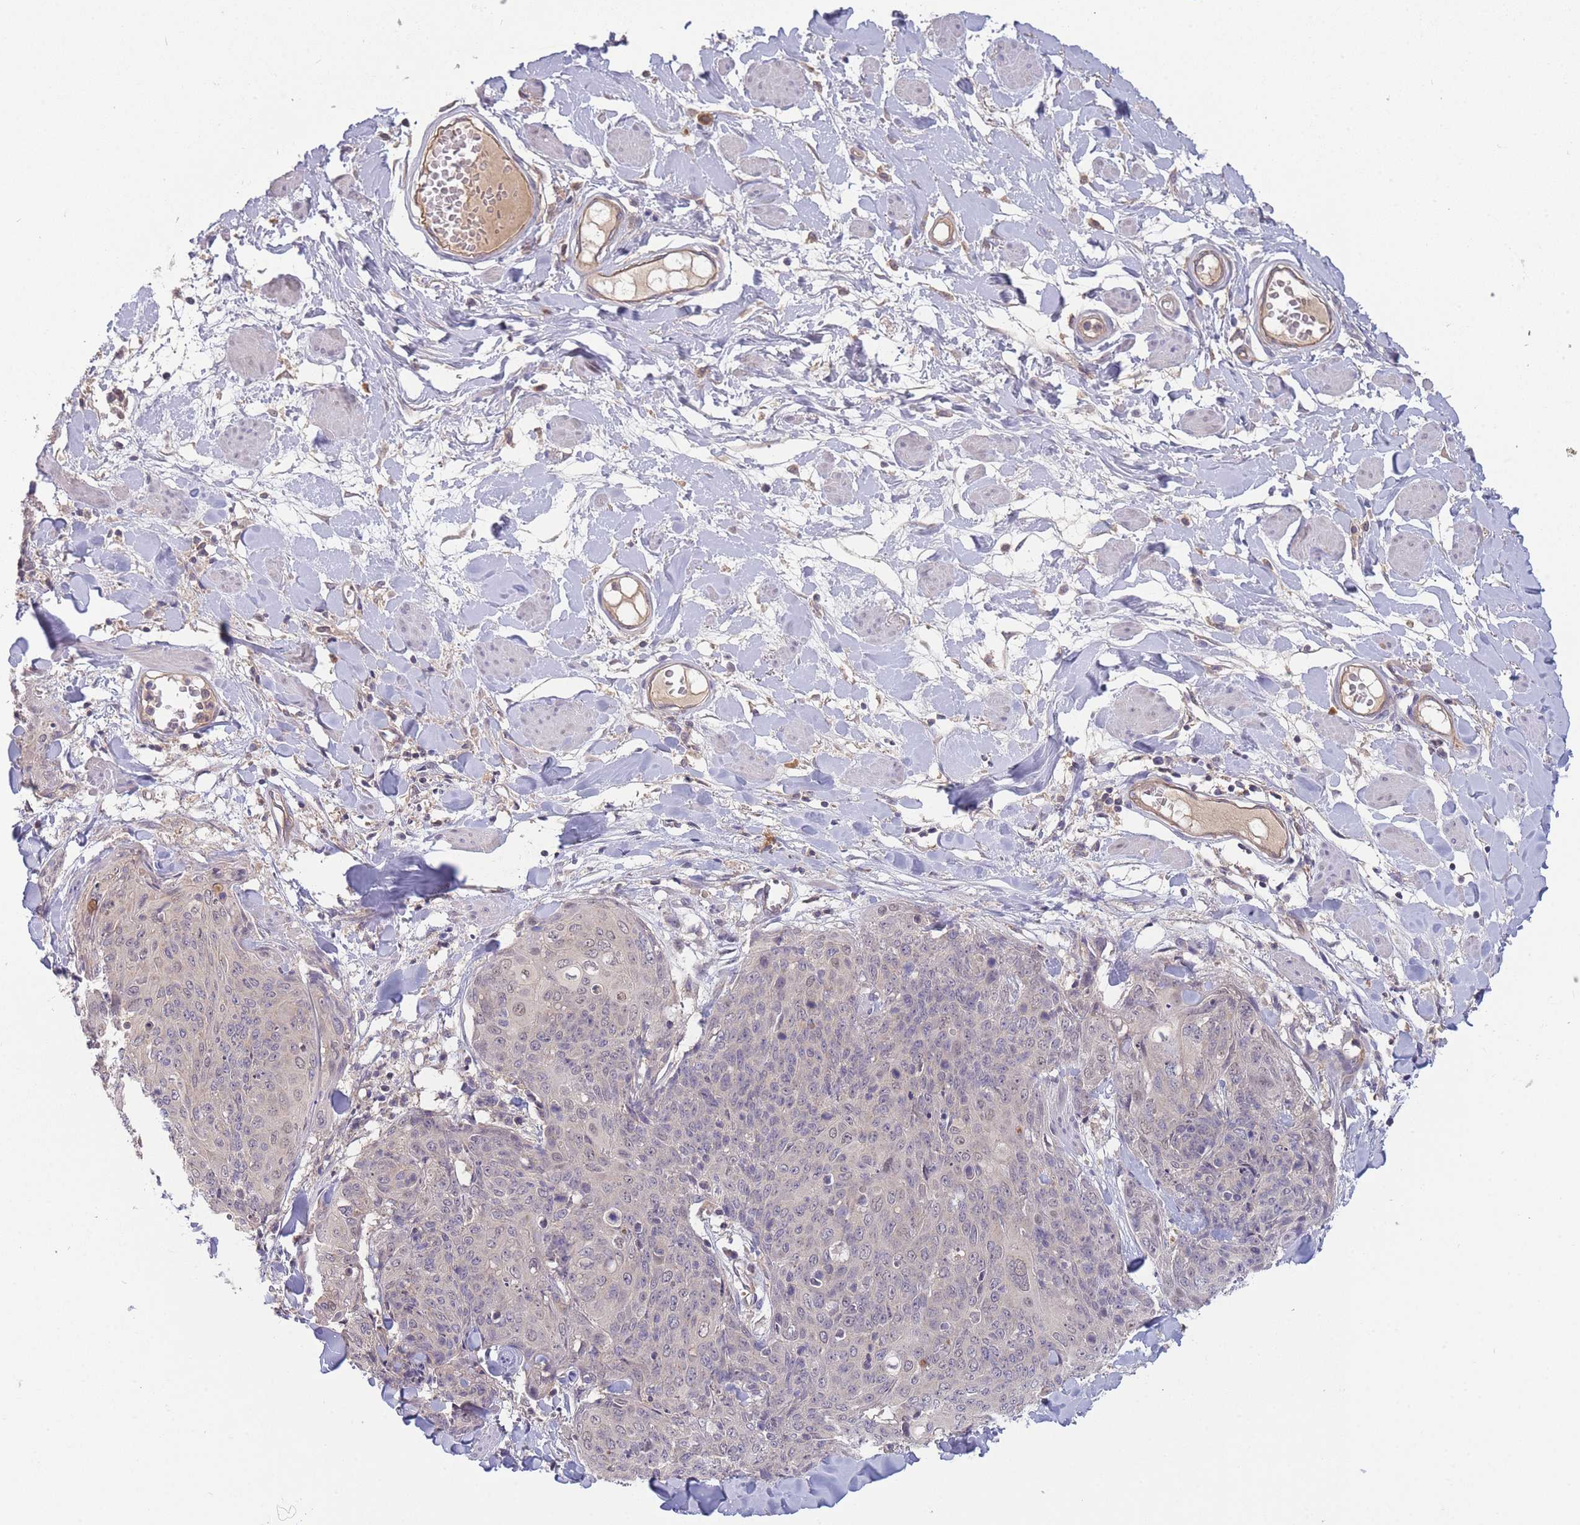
{"staining": {"intensity": "negative", "quantity": "none", "location": "none"}, "tissue": "skin cancer", "cell_type": "Tumor cells", "image_type": "cancer", "snomed": [{"axis": "morphology", "description": "Squamous cell carcinoma, NOS"}, {"axis": "topography", "description": "Skin"}, {"axis": "topography", "description": "Vulva"}], "caption": "Tumor cells show no significant protein positivity in skin cancer.", "gene": "NDUFAF5", "patient": {"sex": "female", "age": 85}}